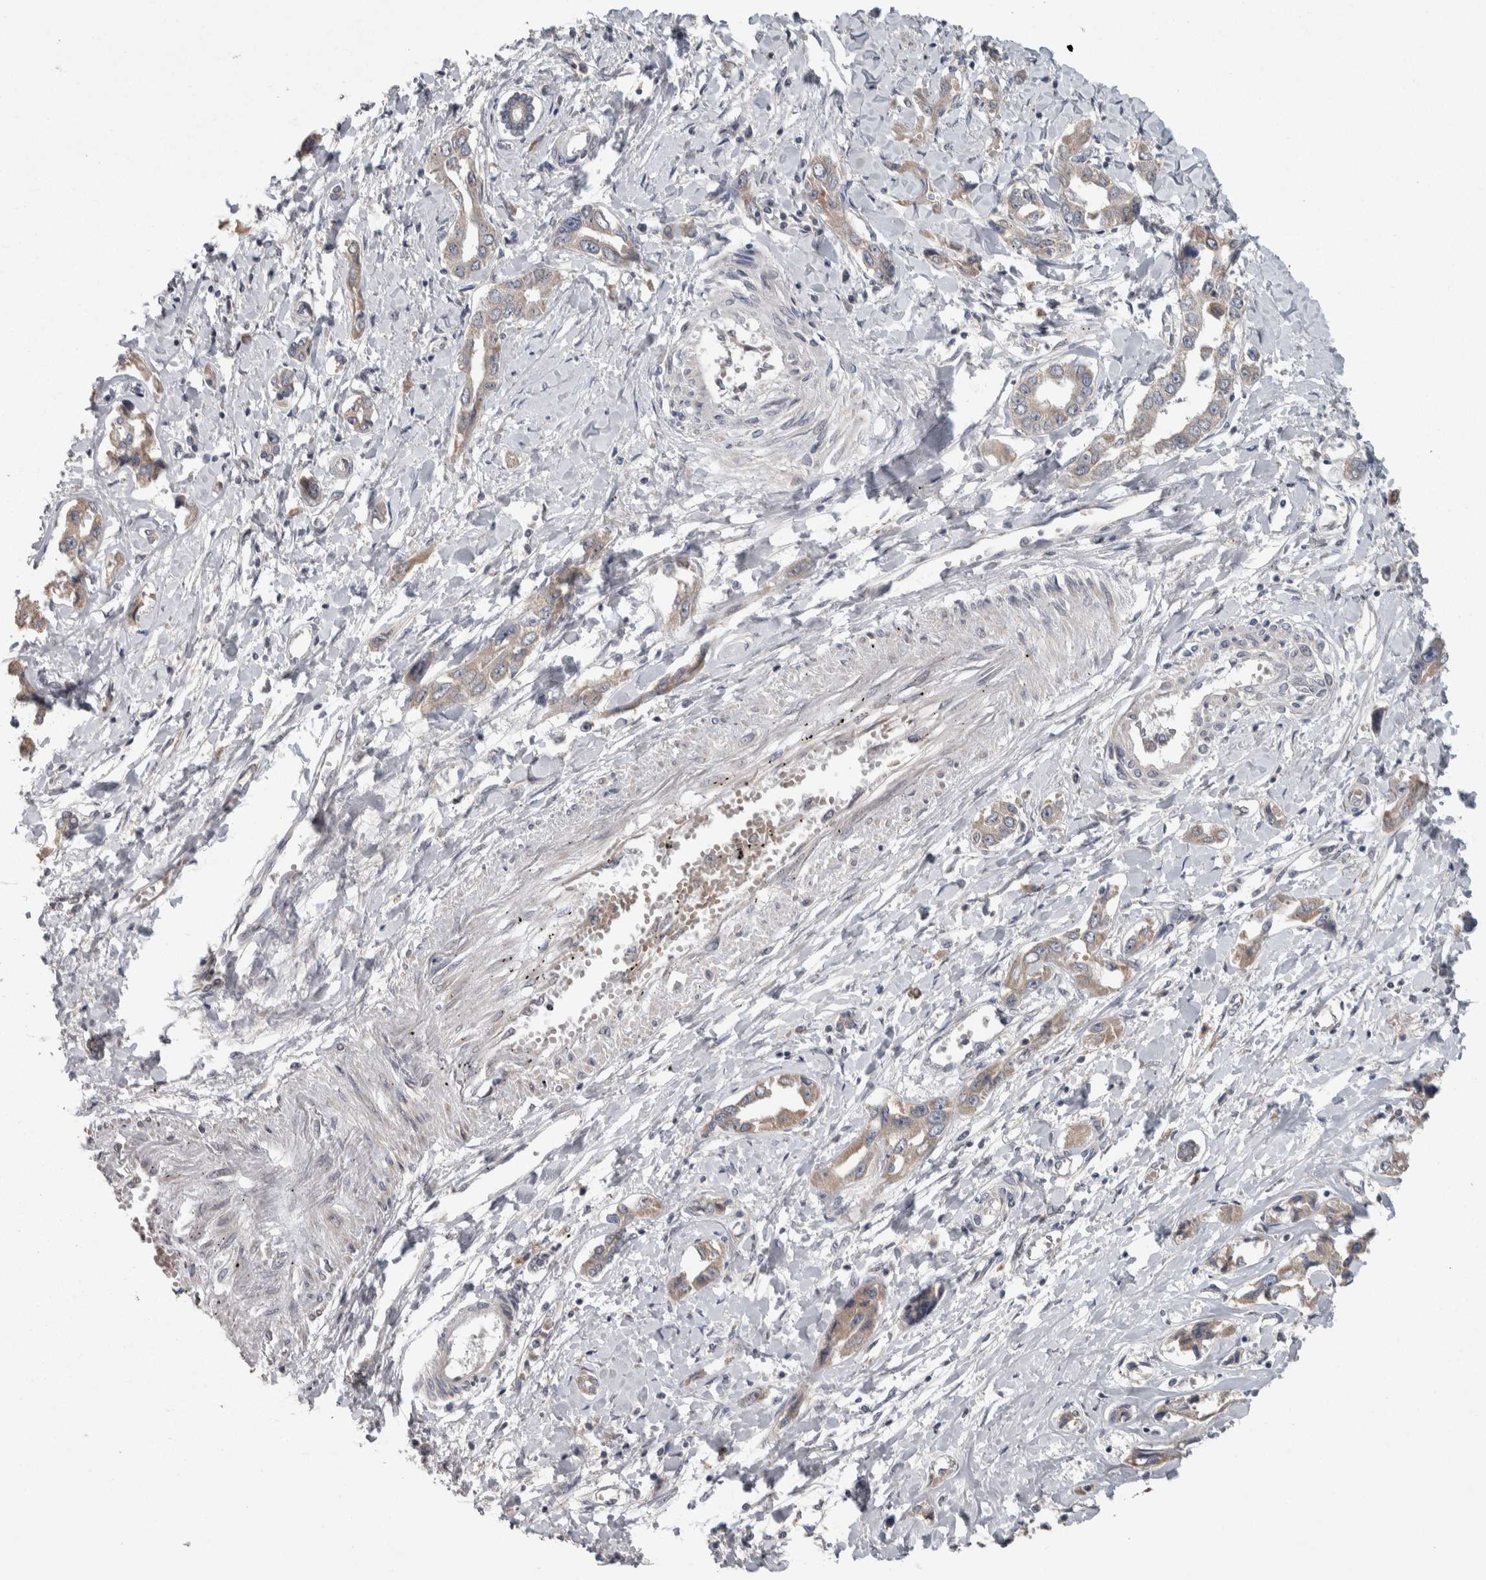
{"staining": {"intensity": "weak", "quantity": ">75%", "location": "cytoplasmic/membranous"}, "tissue": "liver cancer", "cell_type": "Tumor cells", "image_type": "cancer", "snomed": [{"axis": "morphology", "description": "Cholangiocarcinoma"}, {"axis": "topography", "description": "Liver"}], "caption": "Weak cytoplasmic/membranous staining is identified in approximately >75% of tumor cells in liver cholangiocarcinoma.", "gene": "SRP68", "patient": {"sex": "male", "age": 59}}